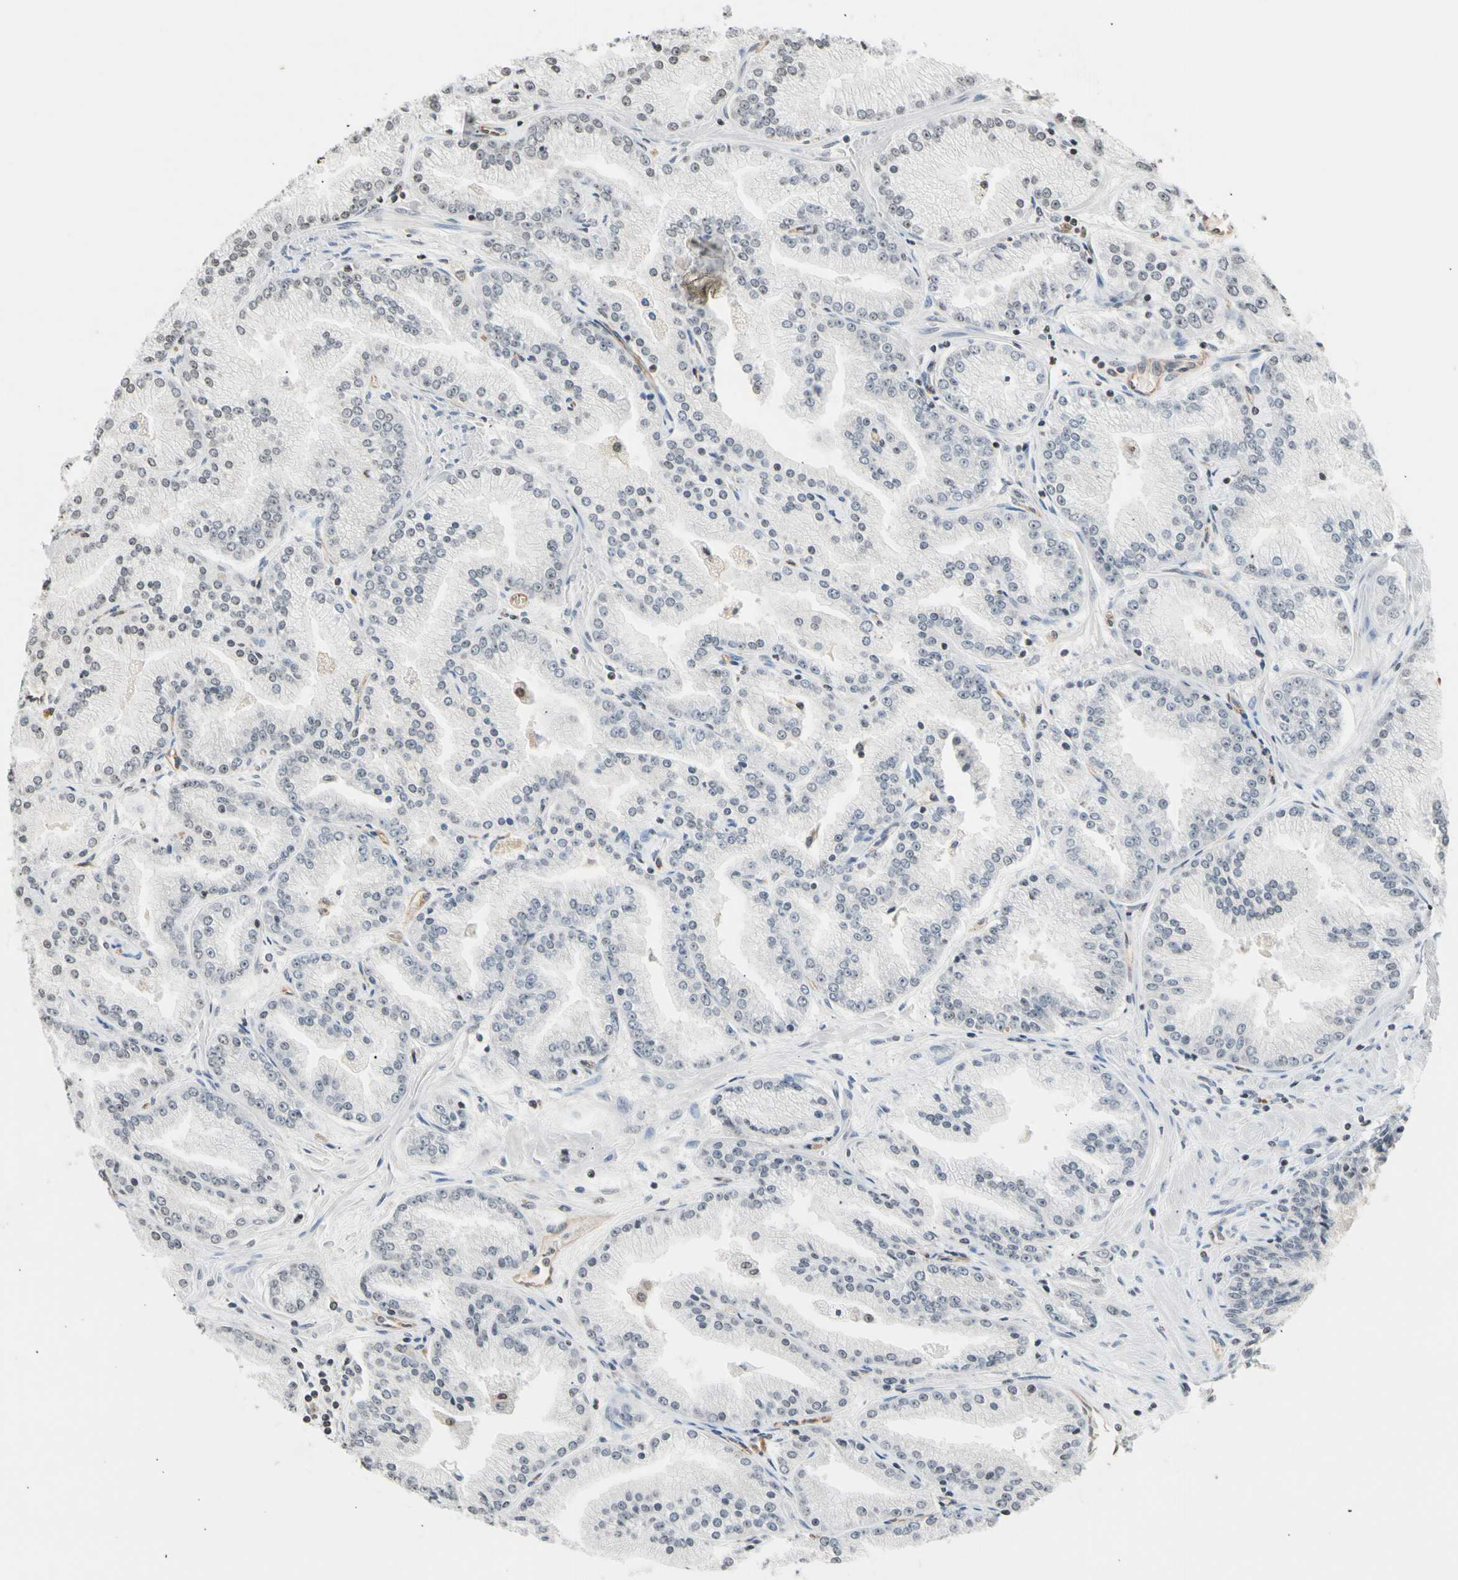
{"staining": {"intensity": "negative", "quantity": "none", "location": "none"}, "tissue": "prostate cancer", "cell_type": "Tumor cells", "image_type": "cancer", "snomed": [{"axis": "morphology", "description": "Adenocarcinoma, High grade"}, {"axis": "topography", "description": "Prostate"}], "caption": "Tumor cells show no significant staining in high-grade adenocarcinoma (prostate). (Brightfield microscopy of DAB immunohistochemistry (IHC) at high magnification).", "gene": "GPX4", "patient": {"sex": "male", "age": 61}}